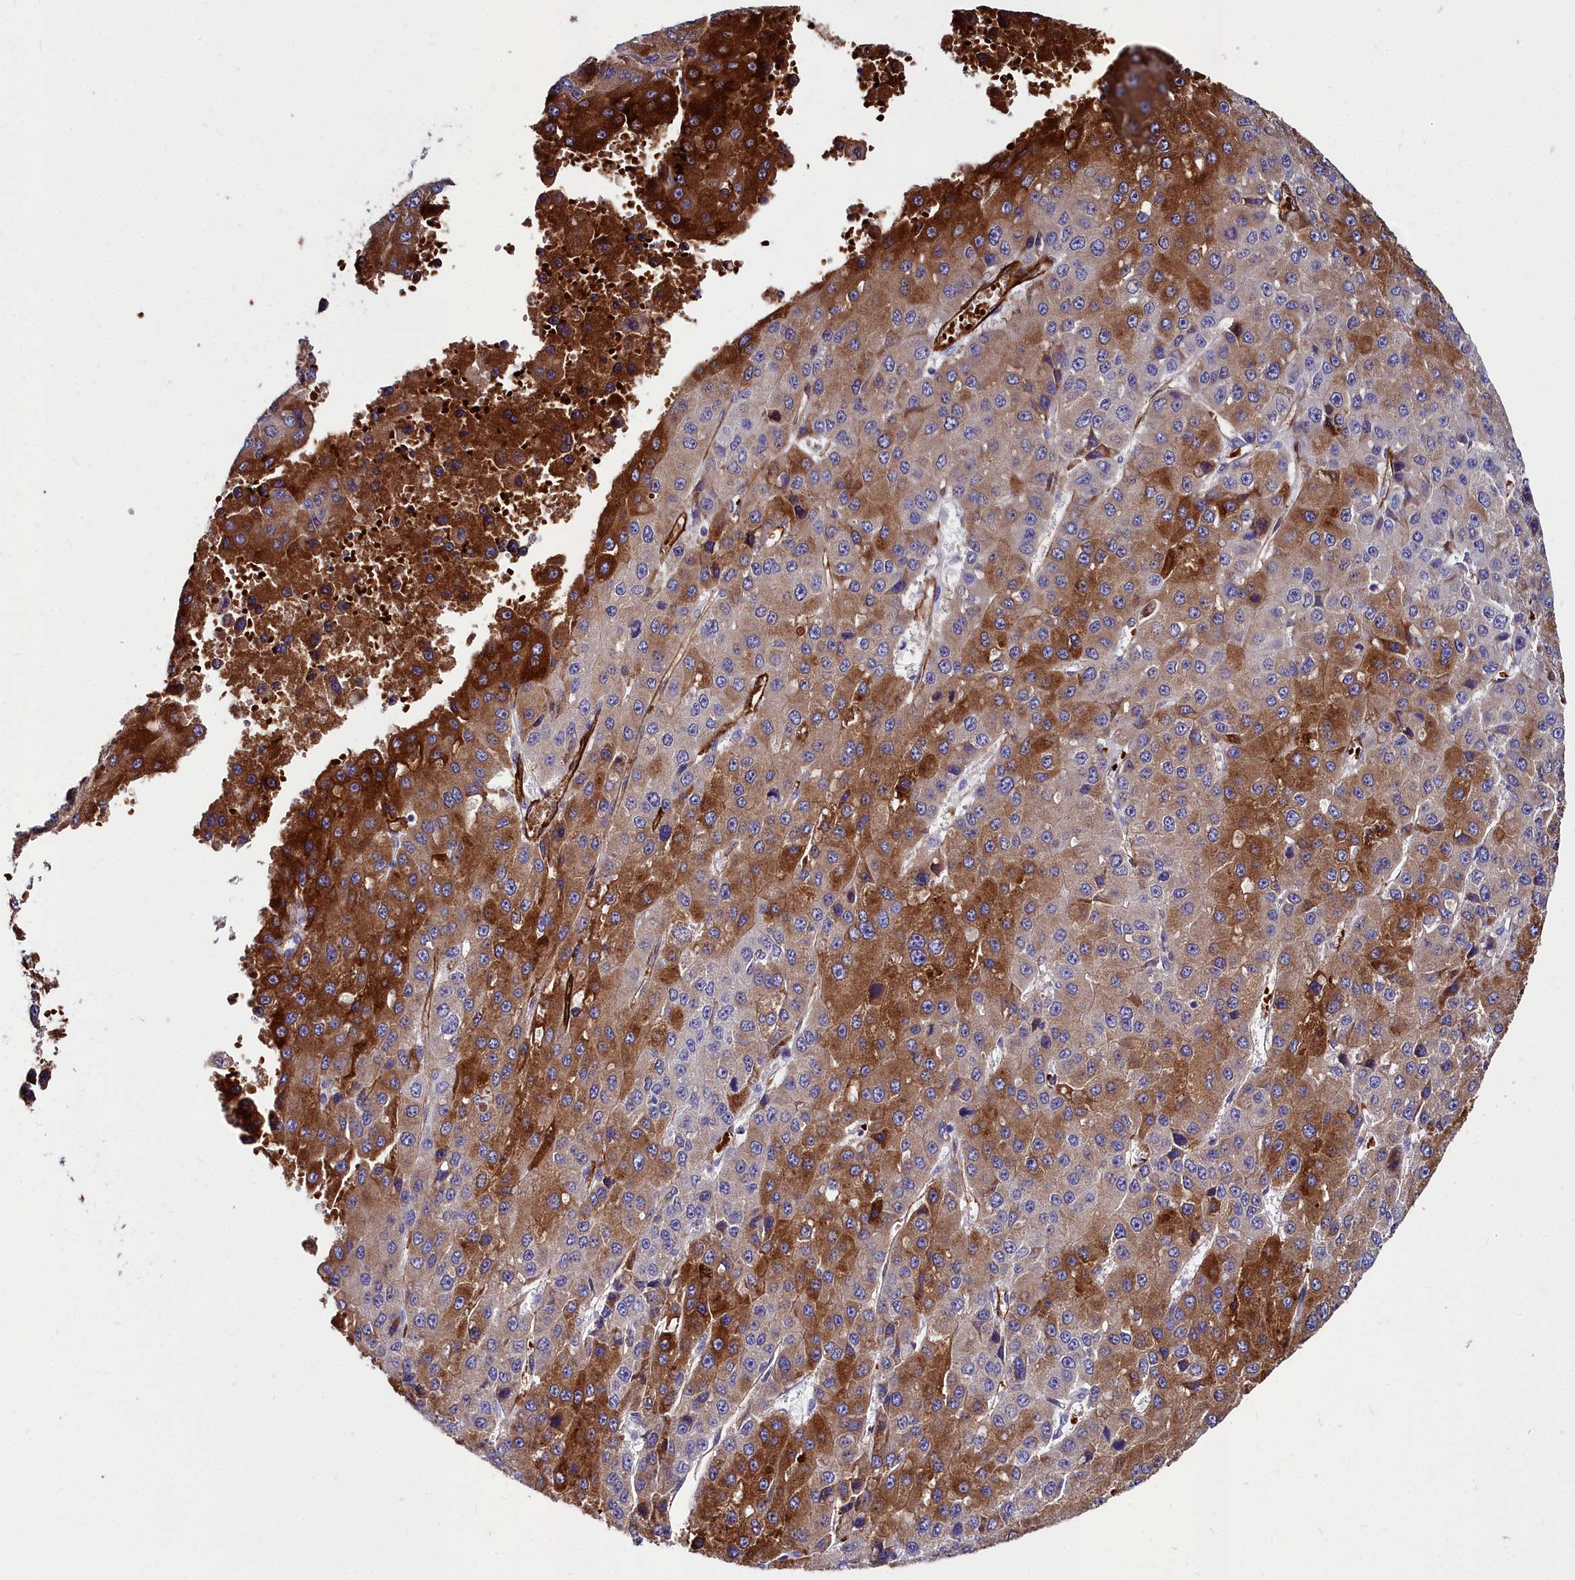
{"staining": {"intensity": "strong", "quantity": "25%-75%", "location": "cytoplasmic/membranous"}, "tissue": "liver cancer", "cell_type": "Tumor cells", "image_type": "cancer", "snomed": [{"axis": "morphology", "description": "Carcinoma, Hepatocellular, NOS"}, {"axis": "topography", "description": "Liver"}], "caption": "High-power microscopy captured an immunohistochemistry micrograph of hepatocellular carcinoma (liver), revealing strong cytoplasmic/membranous positivity in about 25%-75% of tumor cells. Immunohistochemistry (ihc) stains the protein in brown and the nuclei are stained blue.", "gene": "CYP4F11", "patient": {"sex": "female", "age": 73}}